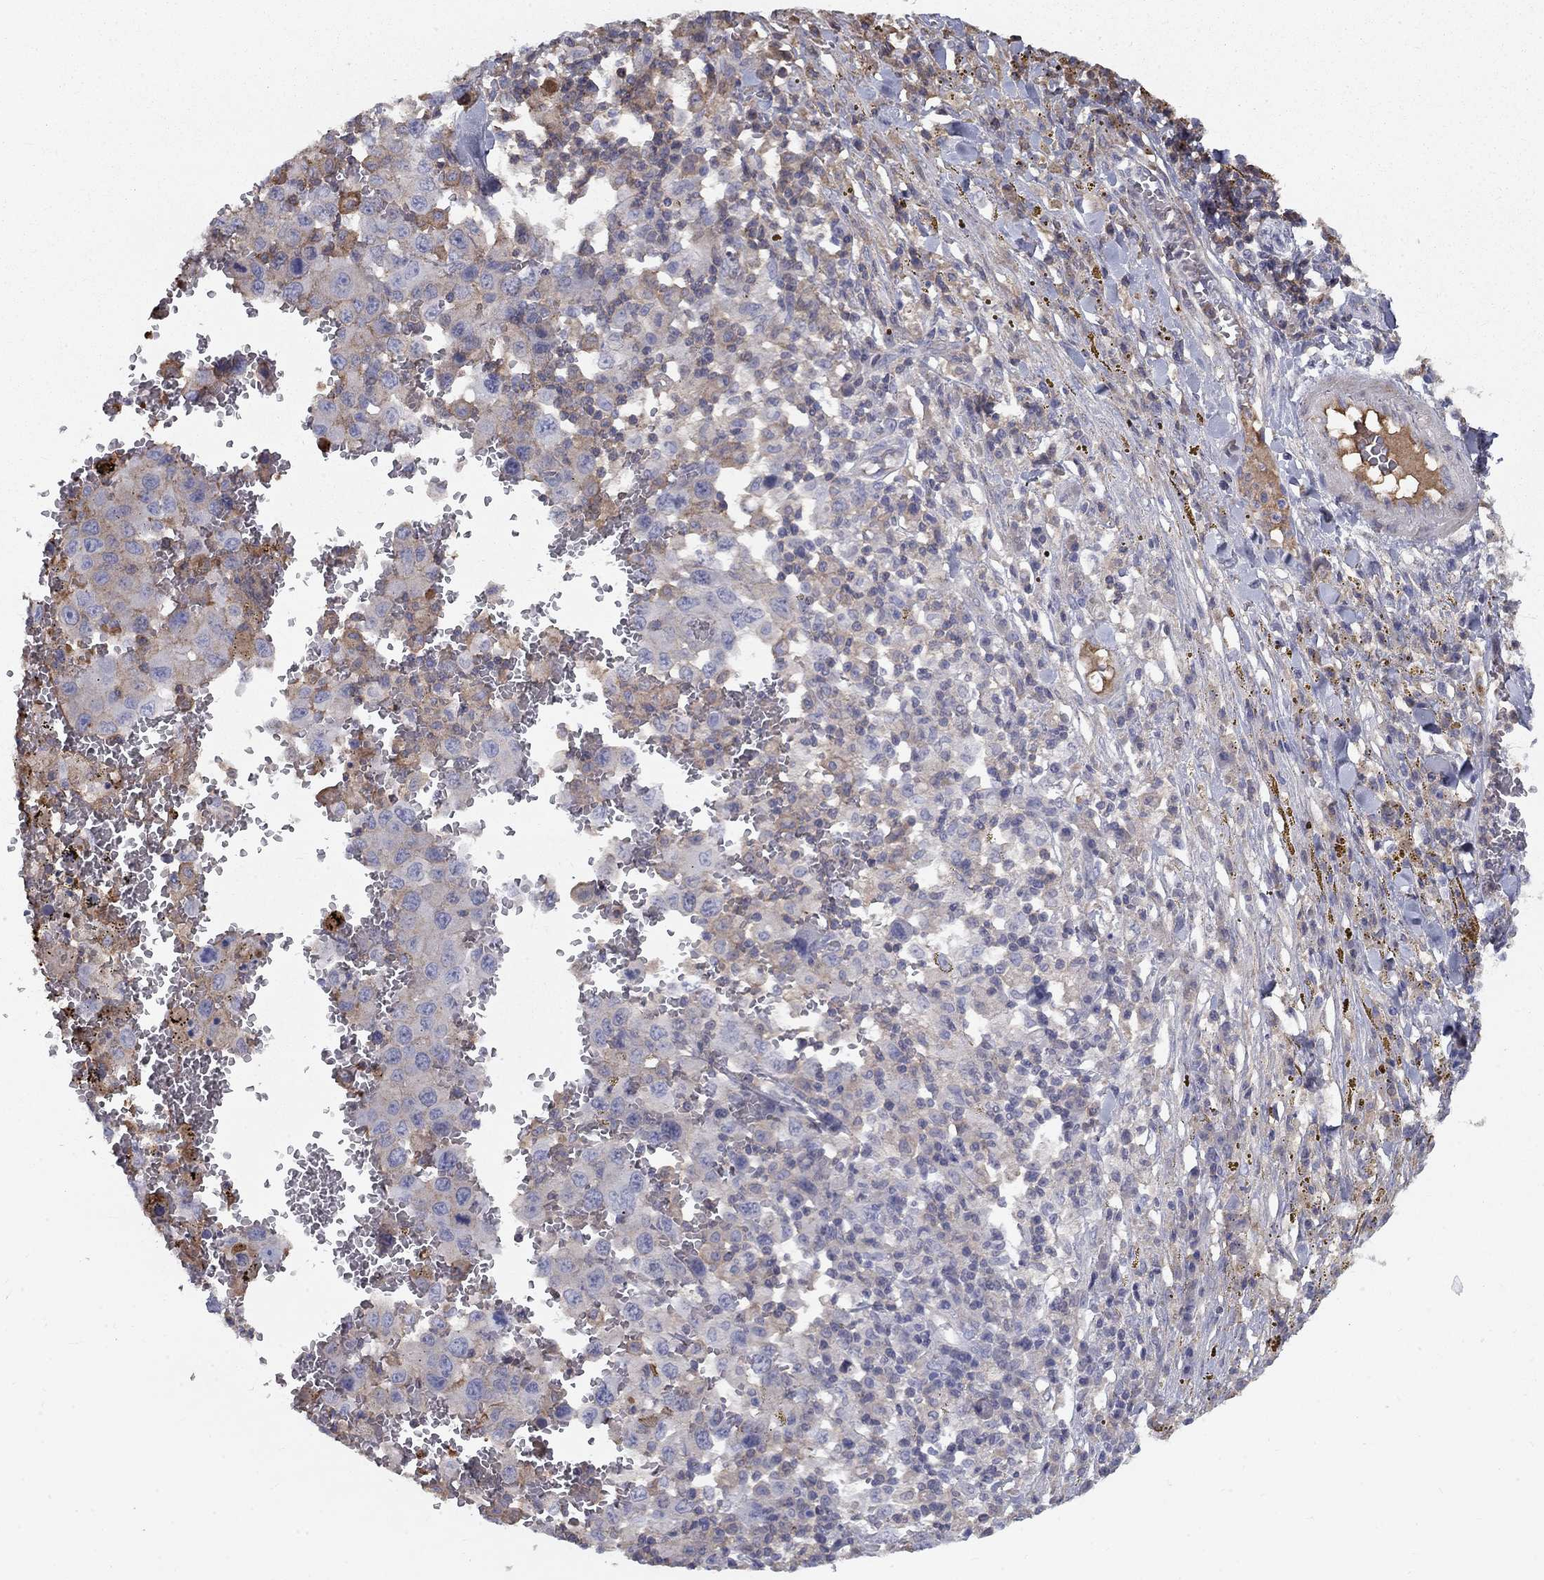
{"staining": {"intensity": "moderate", "quantity": "<25%", "location": "cytoplasmic/membranous"}, "tissue": "melanoma", "cell_type": "Tumor cells", "image_type": "cancer", "snomed": [{"axis": "morphology", "description": "Malignant melanoma, NOS"}, {"axis": "topography", "description": "Skin"}], "caption": "Immunohistochemistry (IHC) (DAB) staining of human malignant melanoma shows moderate cytoplasmic/membranous protein expression in approximately <25% of tumor cells. (DAB = brown stain, brightfield microscopy at high magnification).", "gene": "EPDR1", "patient": {"sex": "female", "age": 91}}